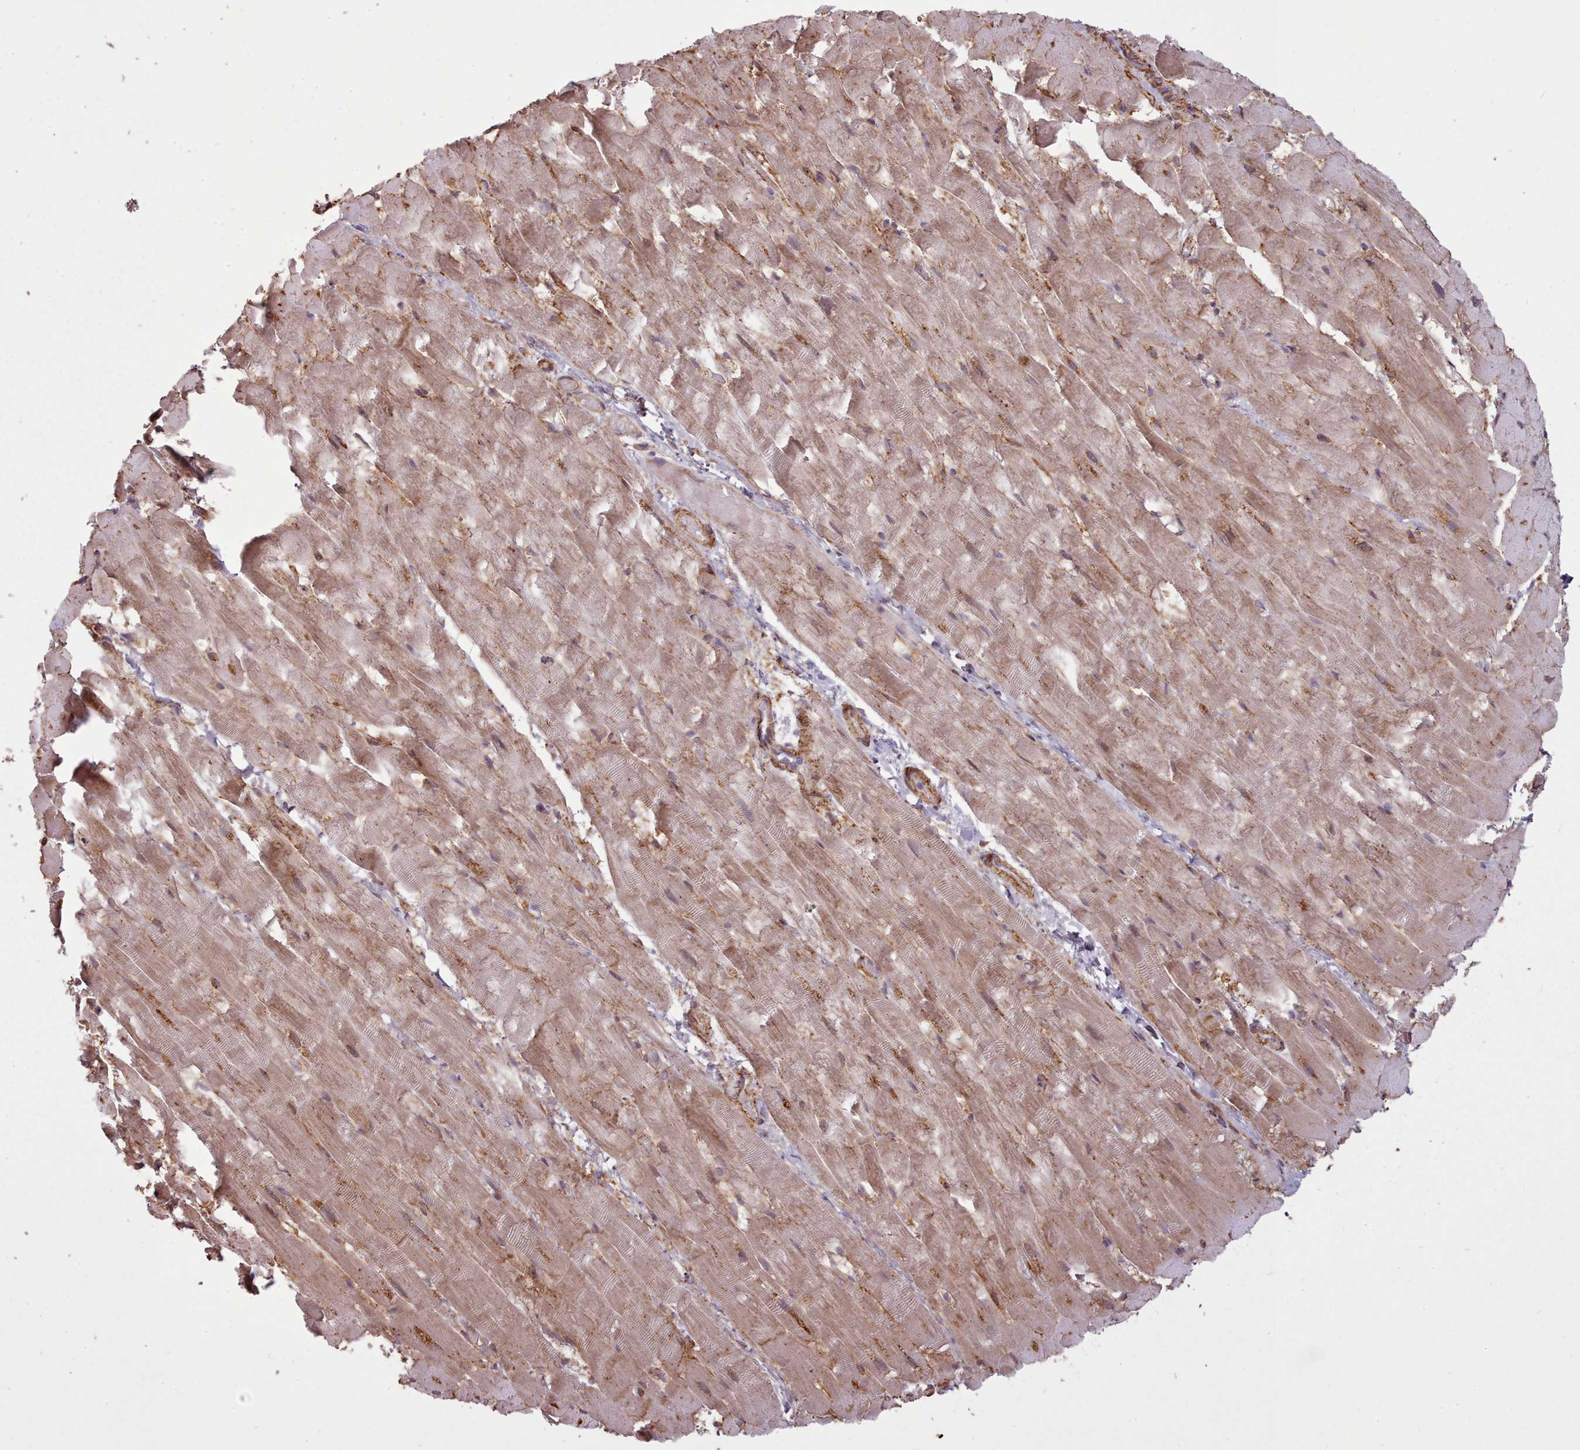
{"staining": {"intensity": "moderate", "quantity": "25%-75%", "location": "cytoplasmic/membranous"}, "tissue": "heart muscle", "cell_type": "Cardiomyocytes", "image_type": "normal", "snomed": [{"axis": "morphology", "description": "Normal tissue, NOS"}, {"axis": "topography", "description": "Heart"}], "caption": "Immunohistochemistry histopathology image of normal heart muscle: heart muscle stained using immunohistochemistry exhibits medium levels of moderate protein expression localized specifically in the cytoplasmic/membranous of cardiomyocytes, appearing as a cytoplasmic/membranous brown color.", "gene": "ZMYM4", "patient": {"sex": "male", "age": 37}}